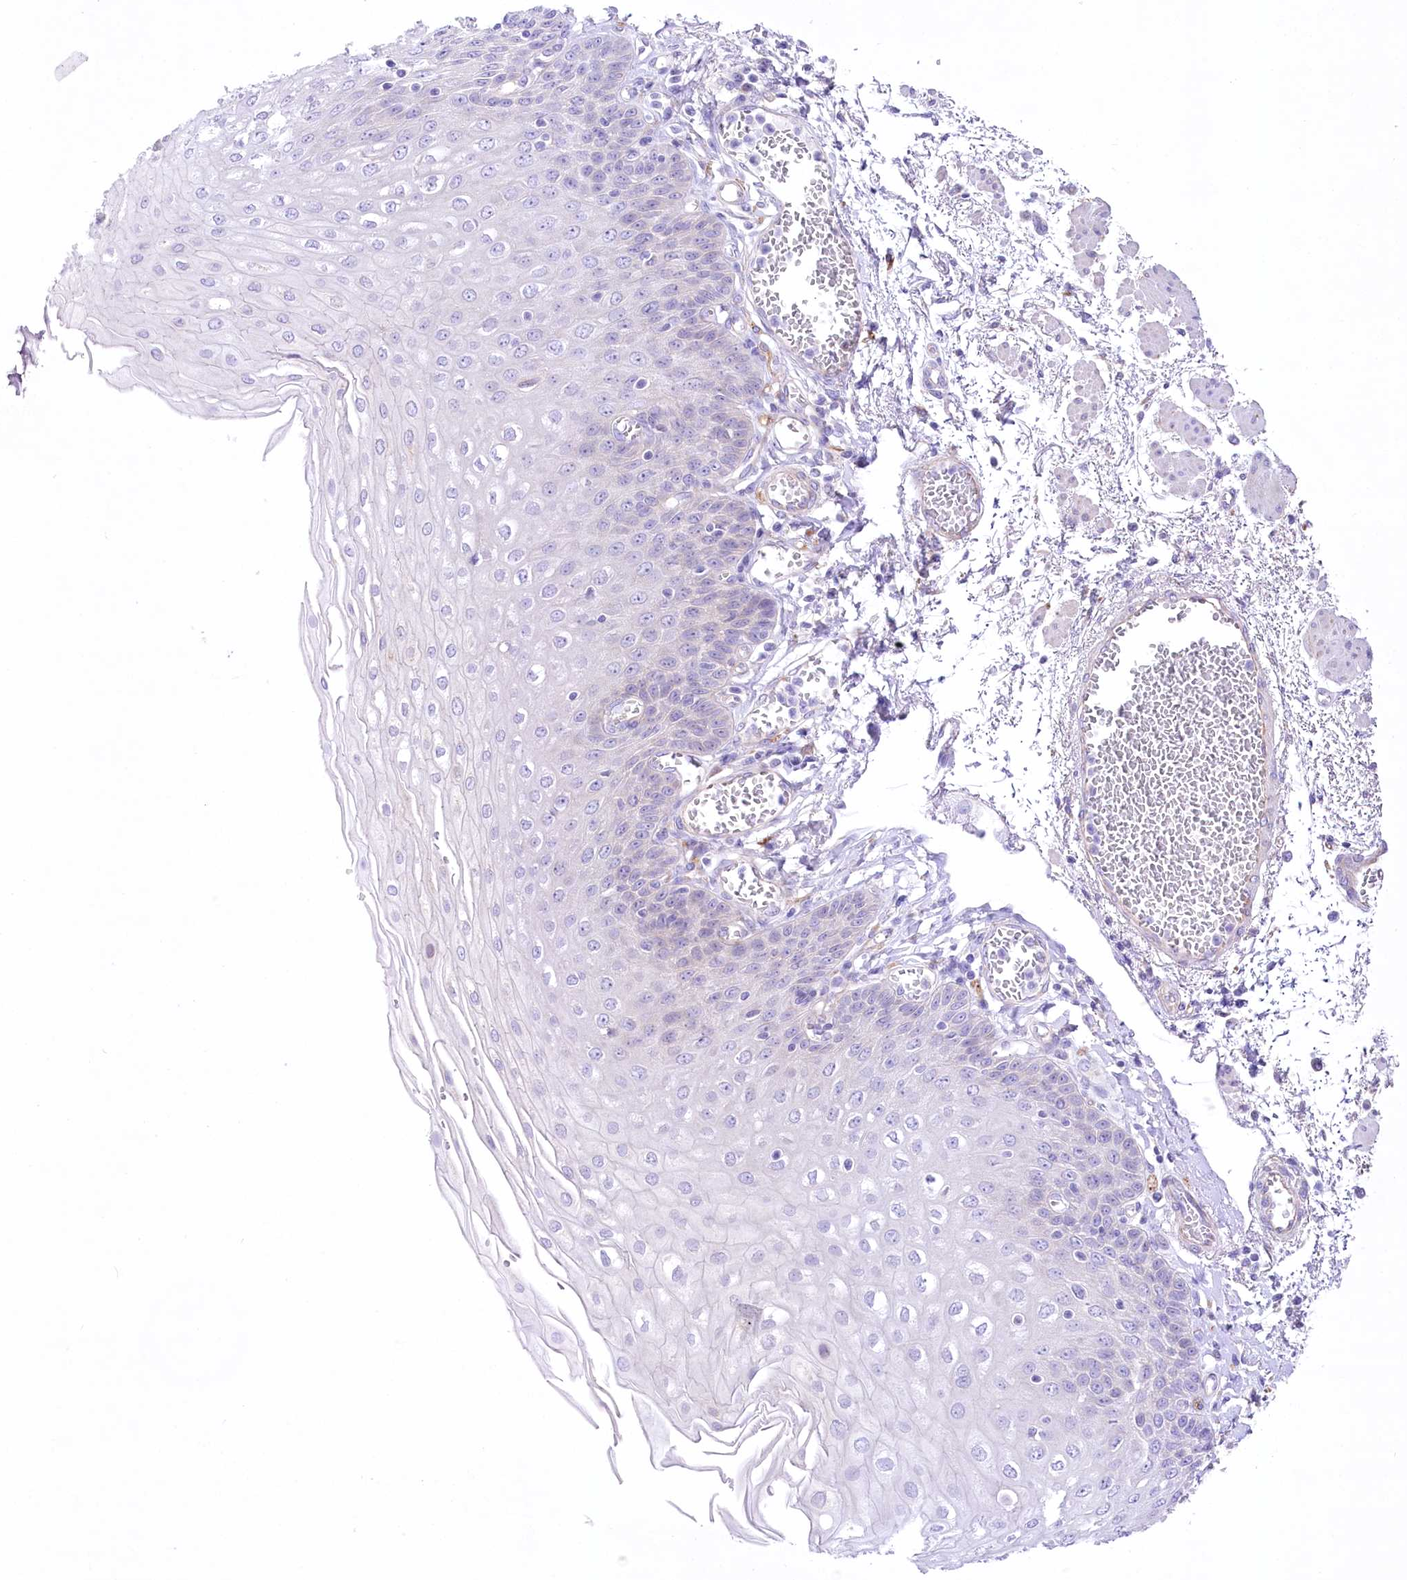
{"staining": {"intensity": "negative", "quantity": "none", "location": "none"}, "tissue": "esophagus", "cell_type": "Squamous epithelial cells", "image_type": "normal", "snomed": [{"axis": "morphology", "description": "Normal tissue, NOS"}, {"axis": "topography", "description": "Esophagus"}], "caption": "Immunohistochemistry (IHC) histopathology image of benign esophagus stained for a protein (brown), which displays no positivity in squamous epithelial cells.", "gene": "LRRC34", "patient": {"sex": "male", "age": 81}}